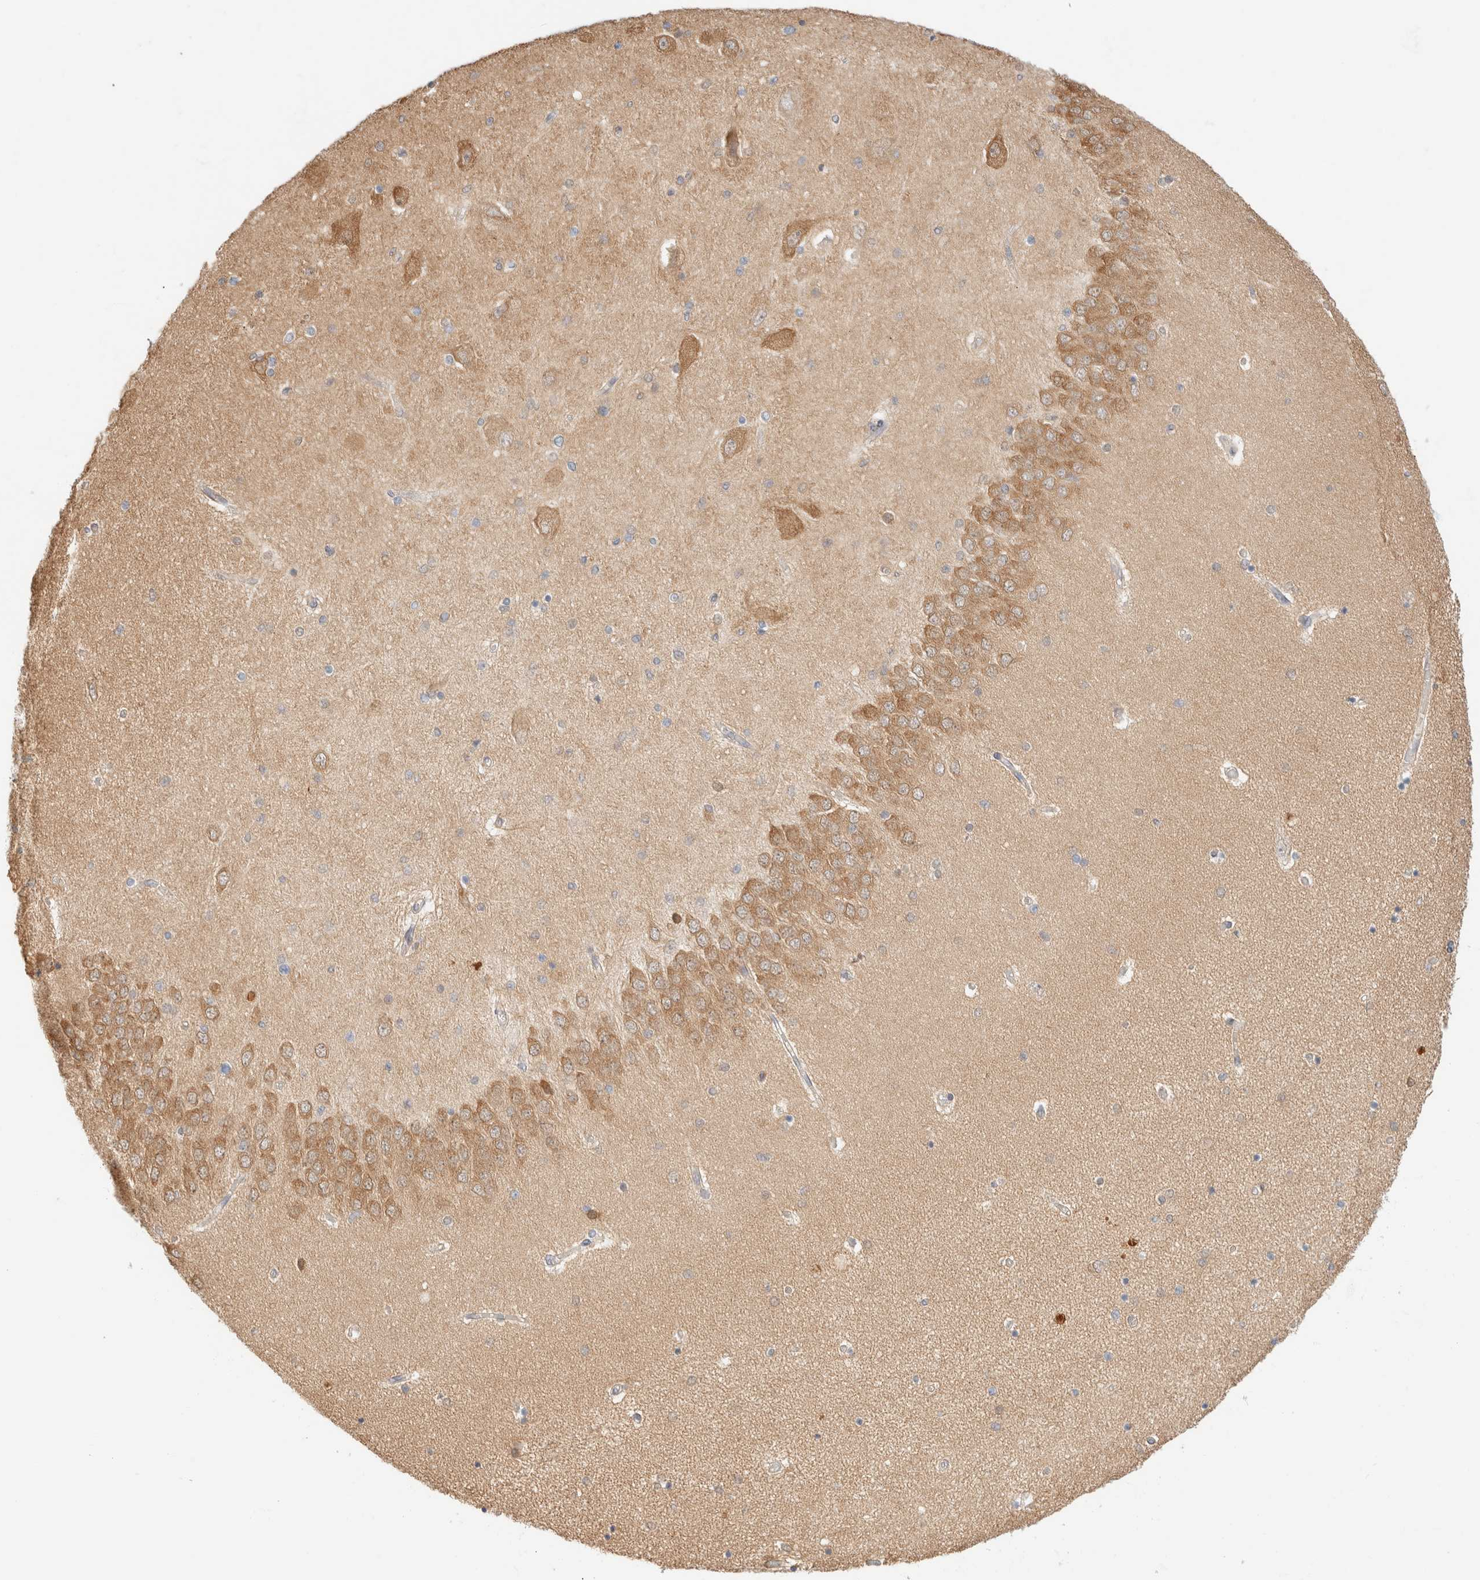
{"staining": {"intensity": "weak", "quantity": "<25%", "location": "cytoplasmic/membranous"}, "tissue": "hippocampus", "cell_type": "Glial cells", "image_type": "normal", "snomed": [{"axis": "morphology", "description": "Normal tissue, NOS"}, {"axis": "topography", "description": "Hippocampus"}], "caption": "A high-resolution image shows immunohistochemistry (IHC) staining of normal hippocampus, which demonstrates no significant positivity in glial cells.", "gene": "GPI", "patient": {"sex": "female", "age": 54}}